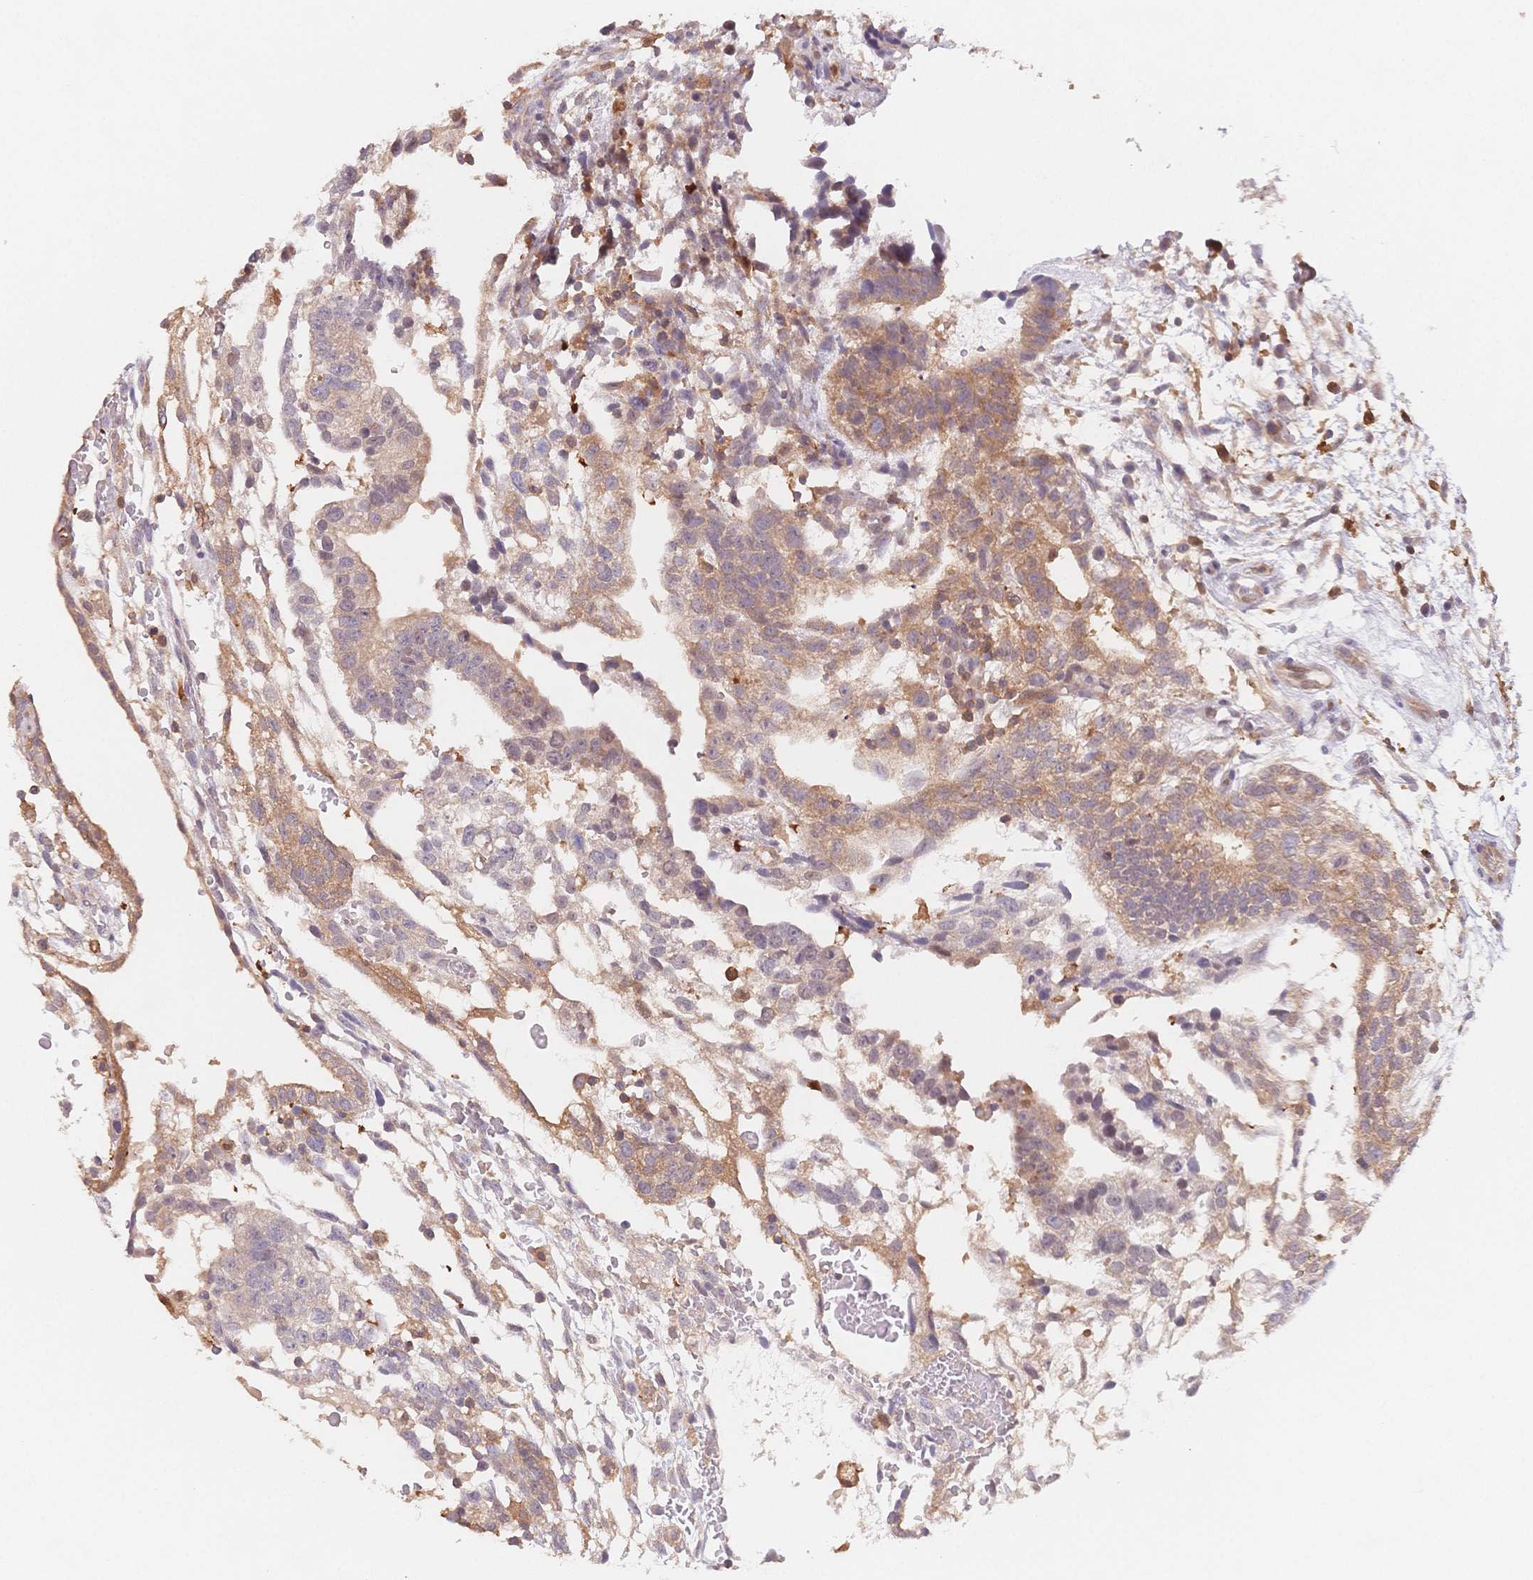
{"staining": {"intensity": "weak", "quantity": "25%-75%", "location": "cytoplasmic/membranous"}, "tissue": "testis cancer", "cell_type": "Tumor cells", "image_type": "cancer", "snomed": [{"axis": "morphology", "description": "Normal tissue, NOS"}, {"axis": "morphology", "description": "Carcinoma, Embryonal, NOS"}, {"axis": "topography", "description": "Testis"}], "caption": "A brown stain shows weak cytoplasmic/membranous expression of a protein in testis embryonal carcinoma tumor cells. (Brightfield microscopy of DAB IHC at high magnification).", "gene": "C12orf75", "patient": {"sex": "male", "age": 32}}